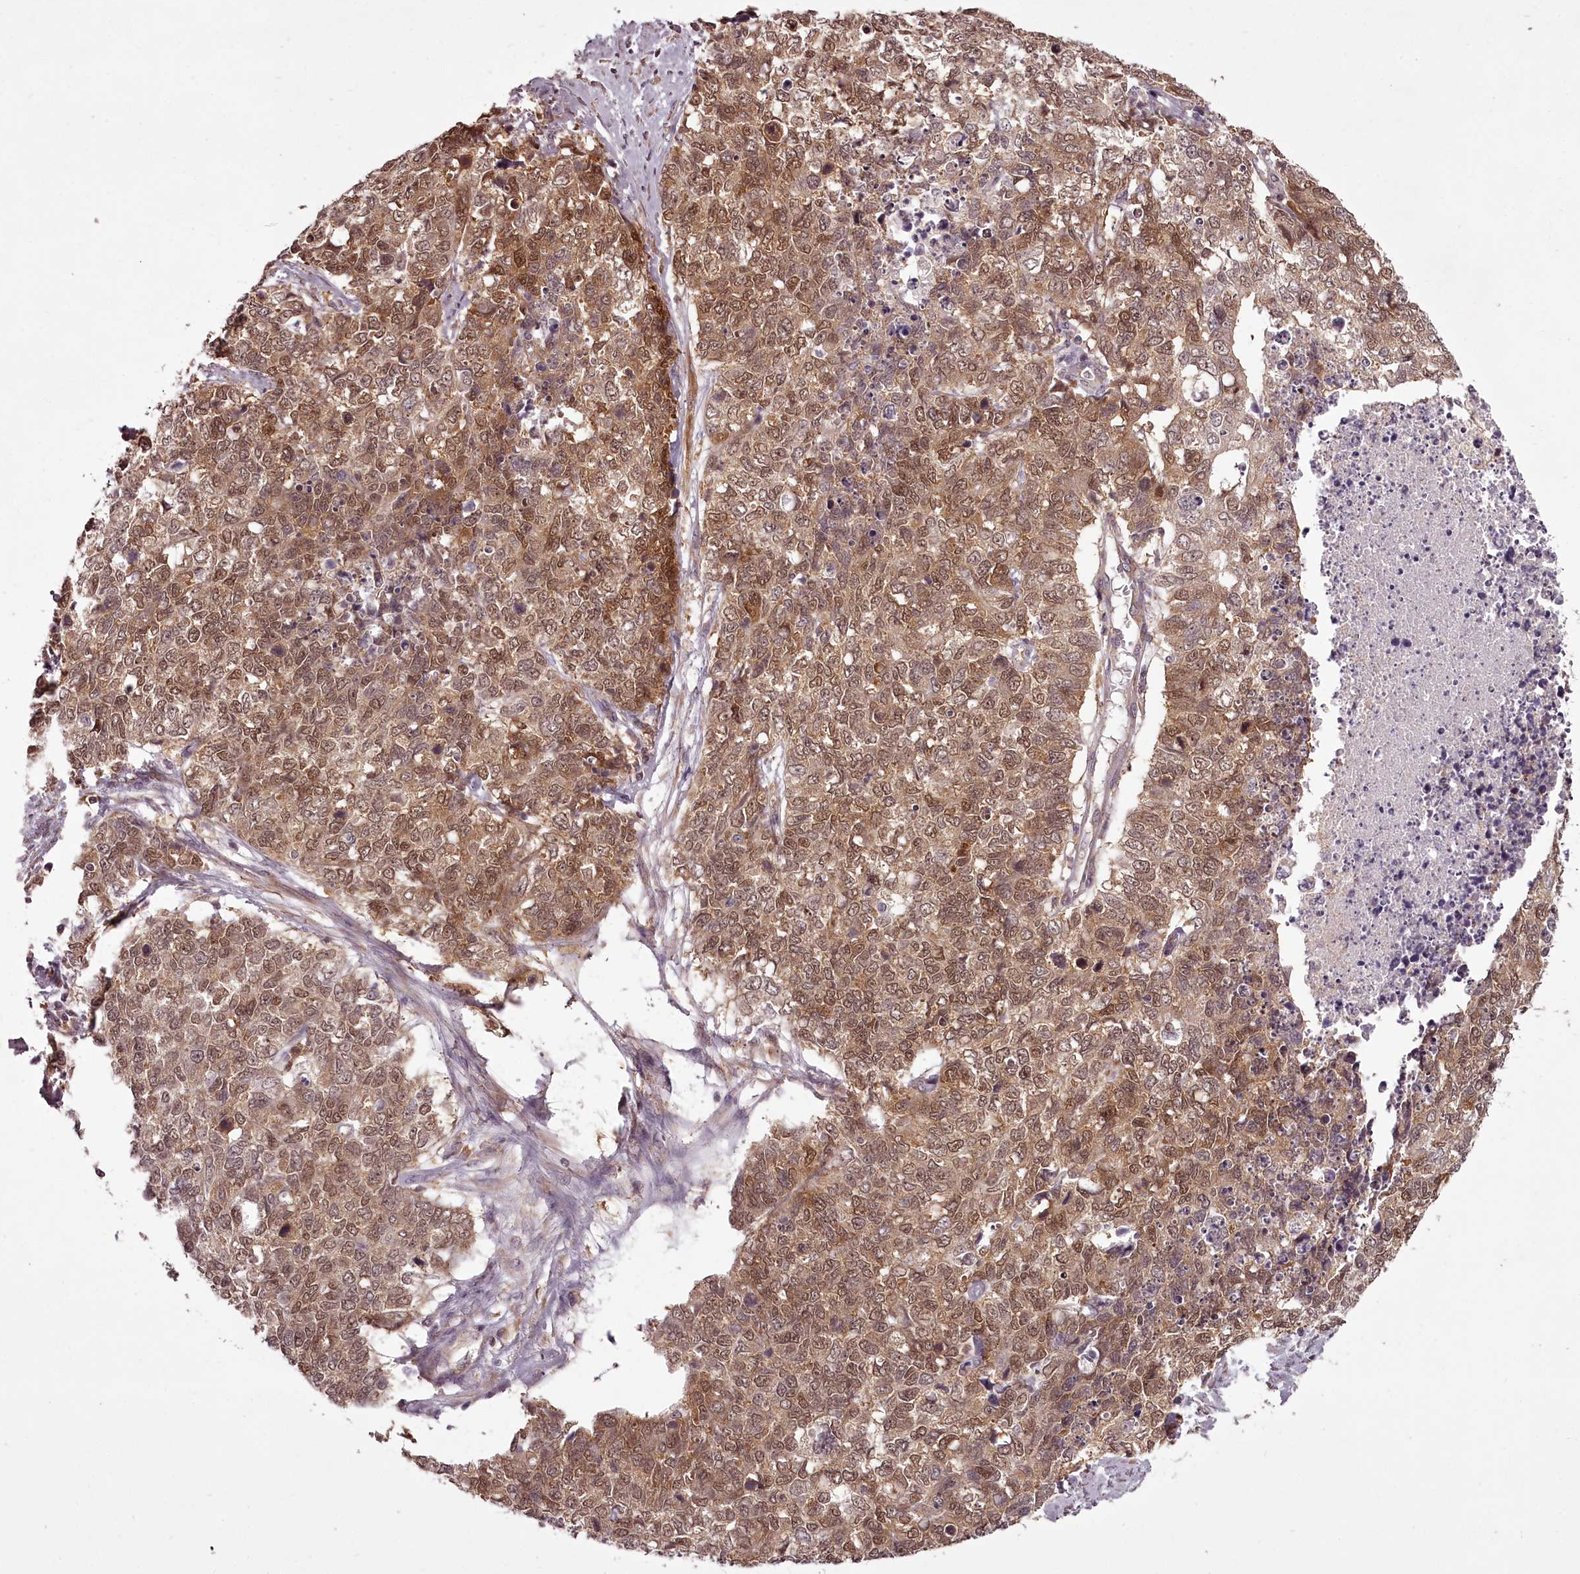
{"staining": {"intensity": "moderate", "quantity": ">75%", "location": "cytoplasmic/membranous,nuclear"}, "tissue": "cervical cancer", "cell_type": "Tumor cells", "image_type": "cancer", "snomed": [{"axis": "morphology", "description": "Squamous cell carcinoma, NOS"}, {"axis": "topography", "description": "Cervix"}], "caption": "A medium amount of moderate cytoplasmic/membranous and nuclear positivity is identified in about >75% of tumor cells in cervical cancer tissue.", "gene": "CCDC92", "patient": {"sex": "female", "age": 63}}